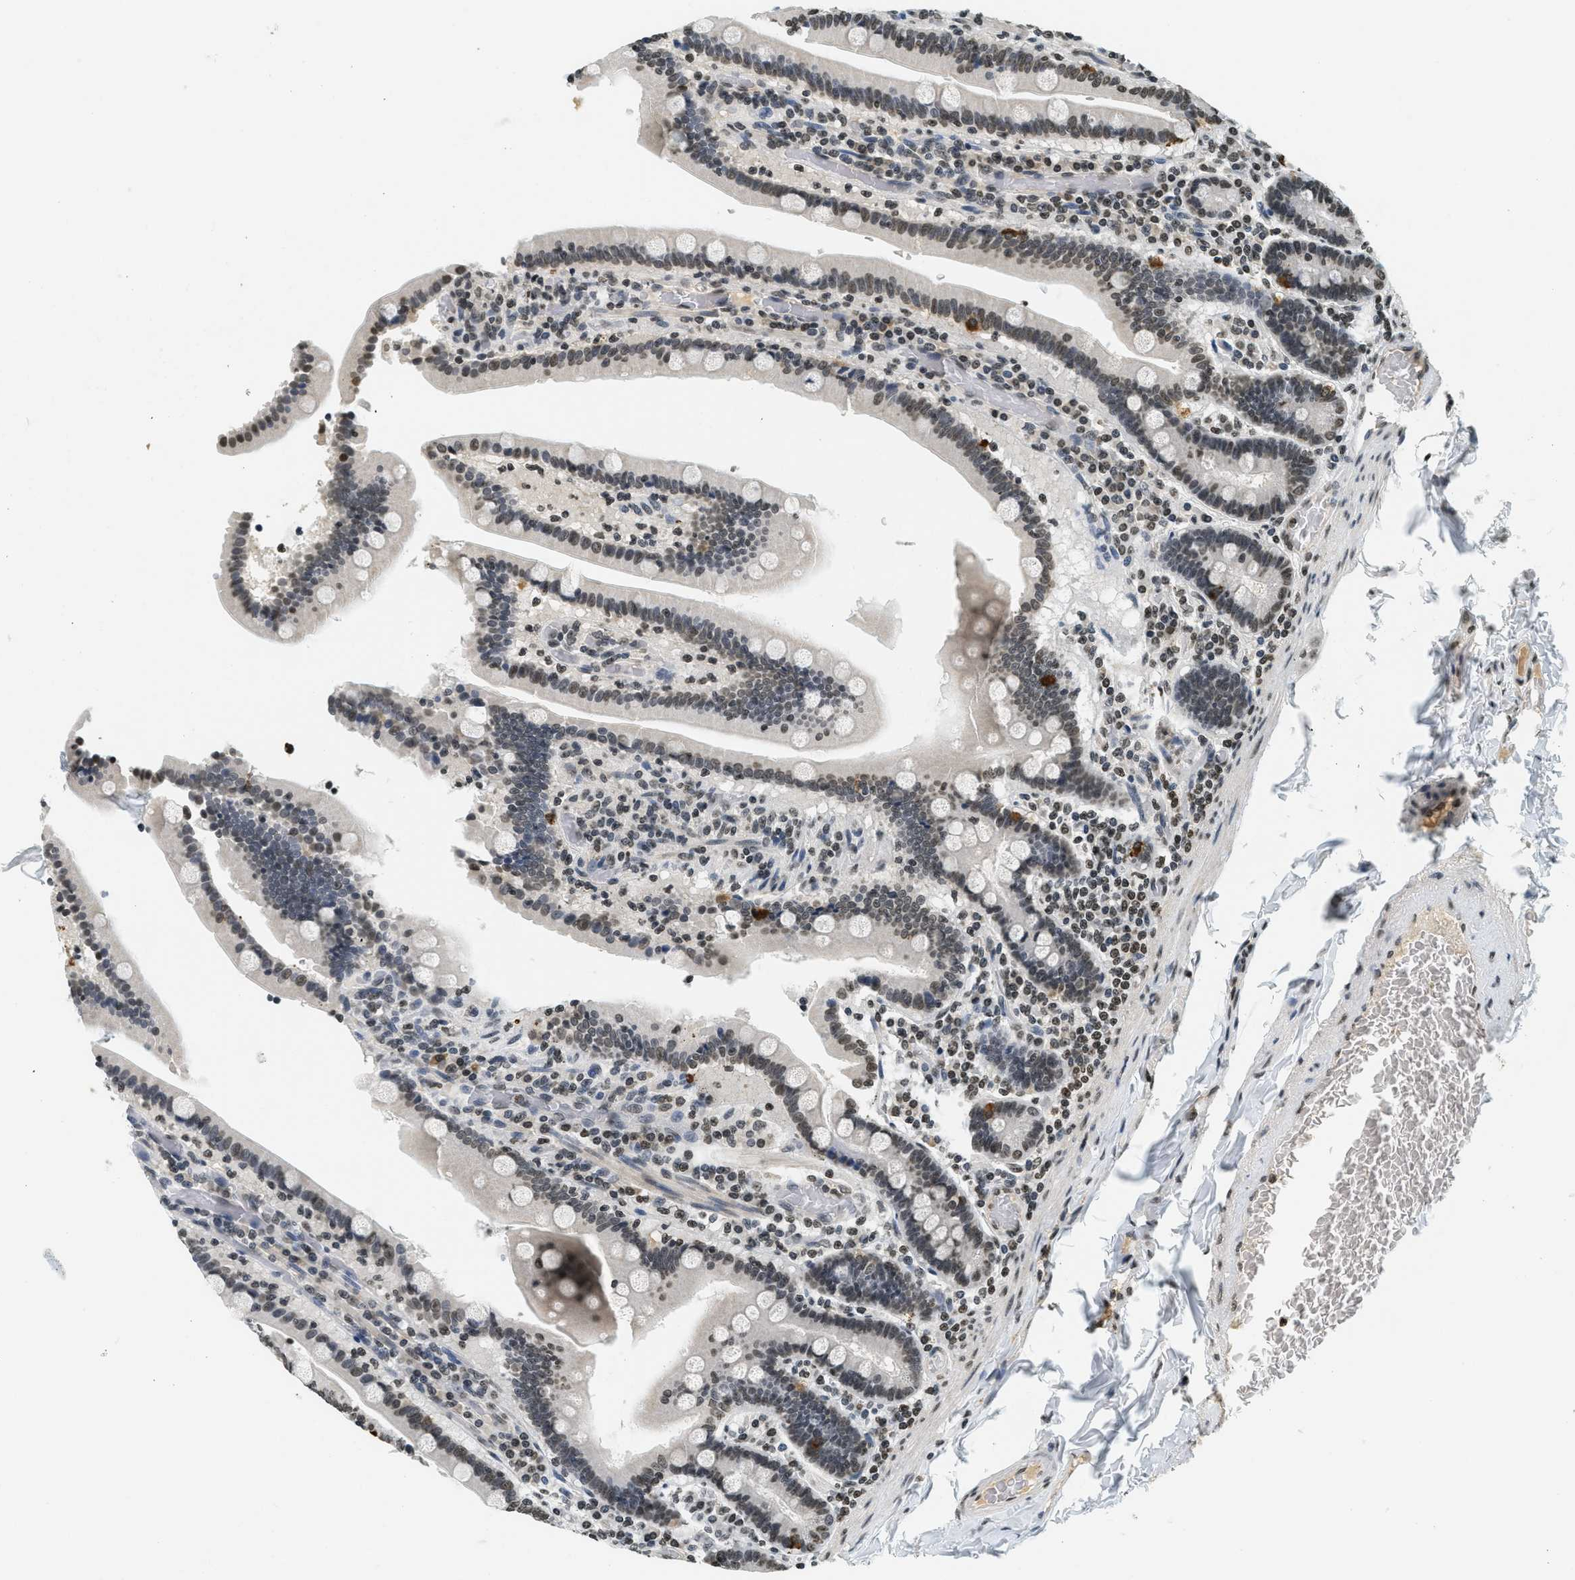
{"staining": {"intensity": "moderate", "quantity": "<25%", "location": "nuclear"}, "tissue": "duodenum", "cell_type": "Glandular cells", "image_type": "normal", "snomed": [{"axis": "morphology", "description": "Normal tissue, NOS"}, {"axis": "topography", "description": "Duodenum"}], "caption": "A micrograph showing moderate nuclear expression in about <25% of glandular cells in normal duodenum, as visualized by brown immunohistochemical staining.", "gene": "LDB2", "patient": {"sex": "female", "age": 53}}